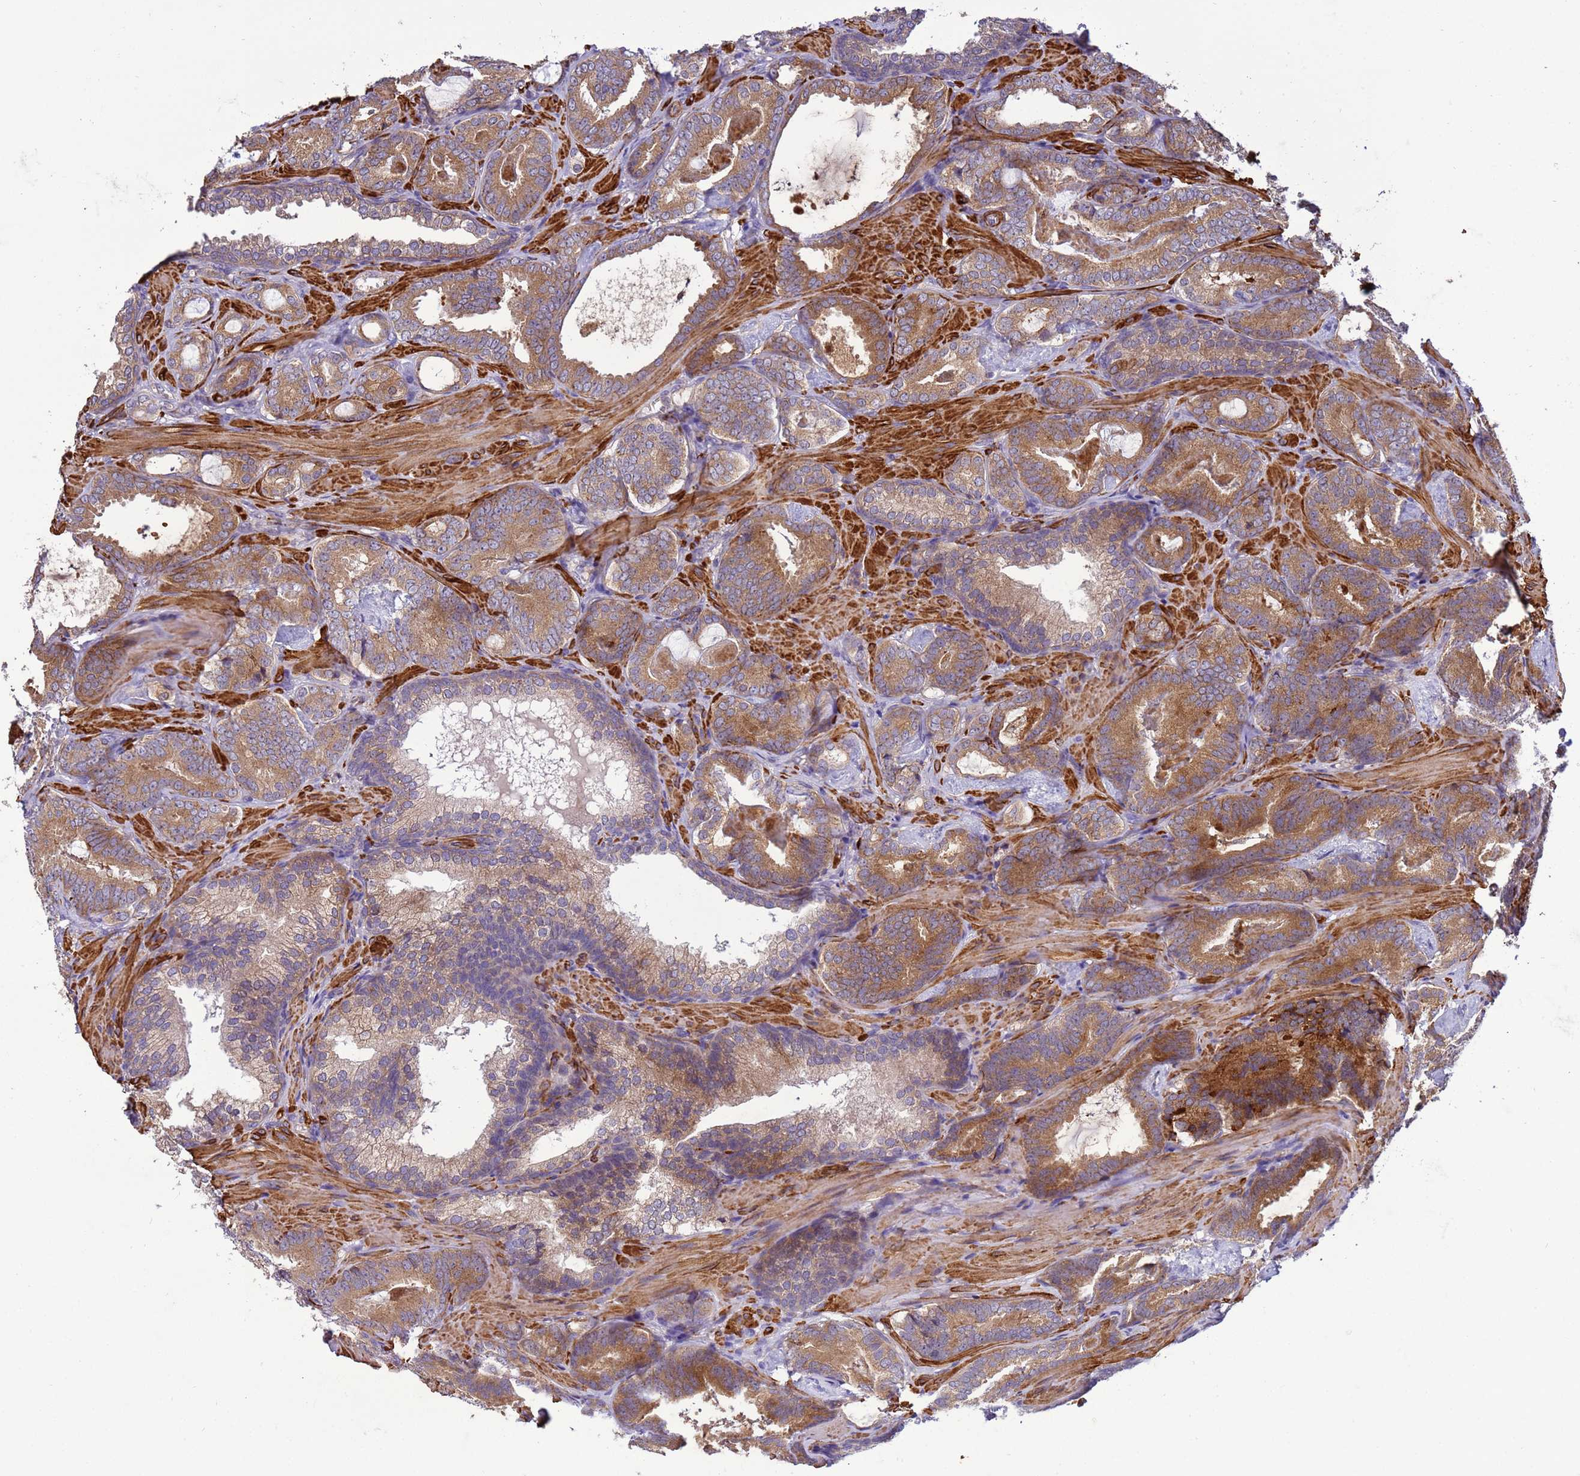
{"staining": {"intensity": "moderate", "quantity": ">75%", "location": "cytoplasmic/membranous"}, "tissue": "prostate cancer", "cell_type": "Tumor cells", "image_type": "cancer", "snomed": [{"axis": "morphology", "description": "Adenocarcinoma, Low grade"}, {"axis": "topography", "description": "Prostate"}], "caption": "Immunohistochemical staining of prostate adenocarcinoma (low-grade) exhibits medium levels of moderate cytoplasmic/membranous staining in about >75% of tumor cells.", "gene": "GEN1", "patient": {"sex": "male", "age": 60}}